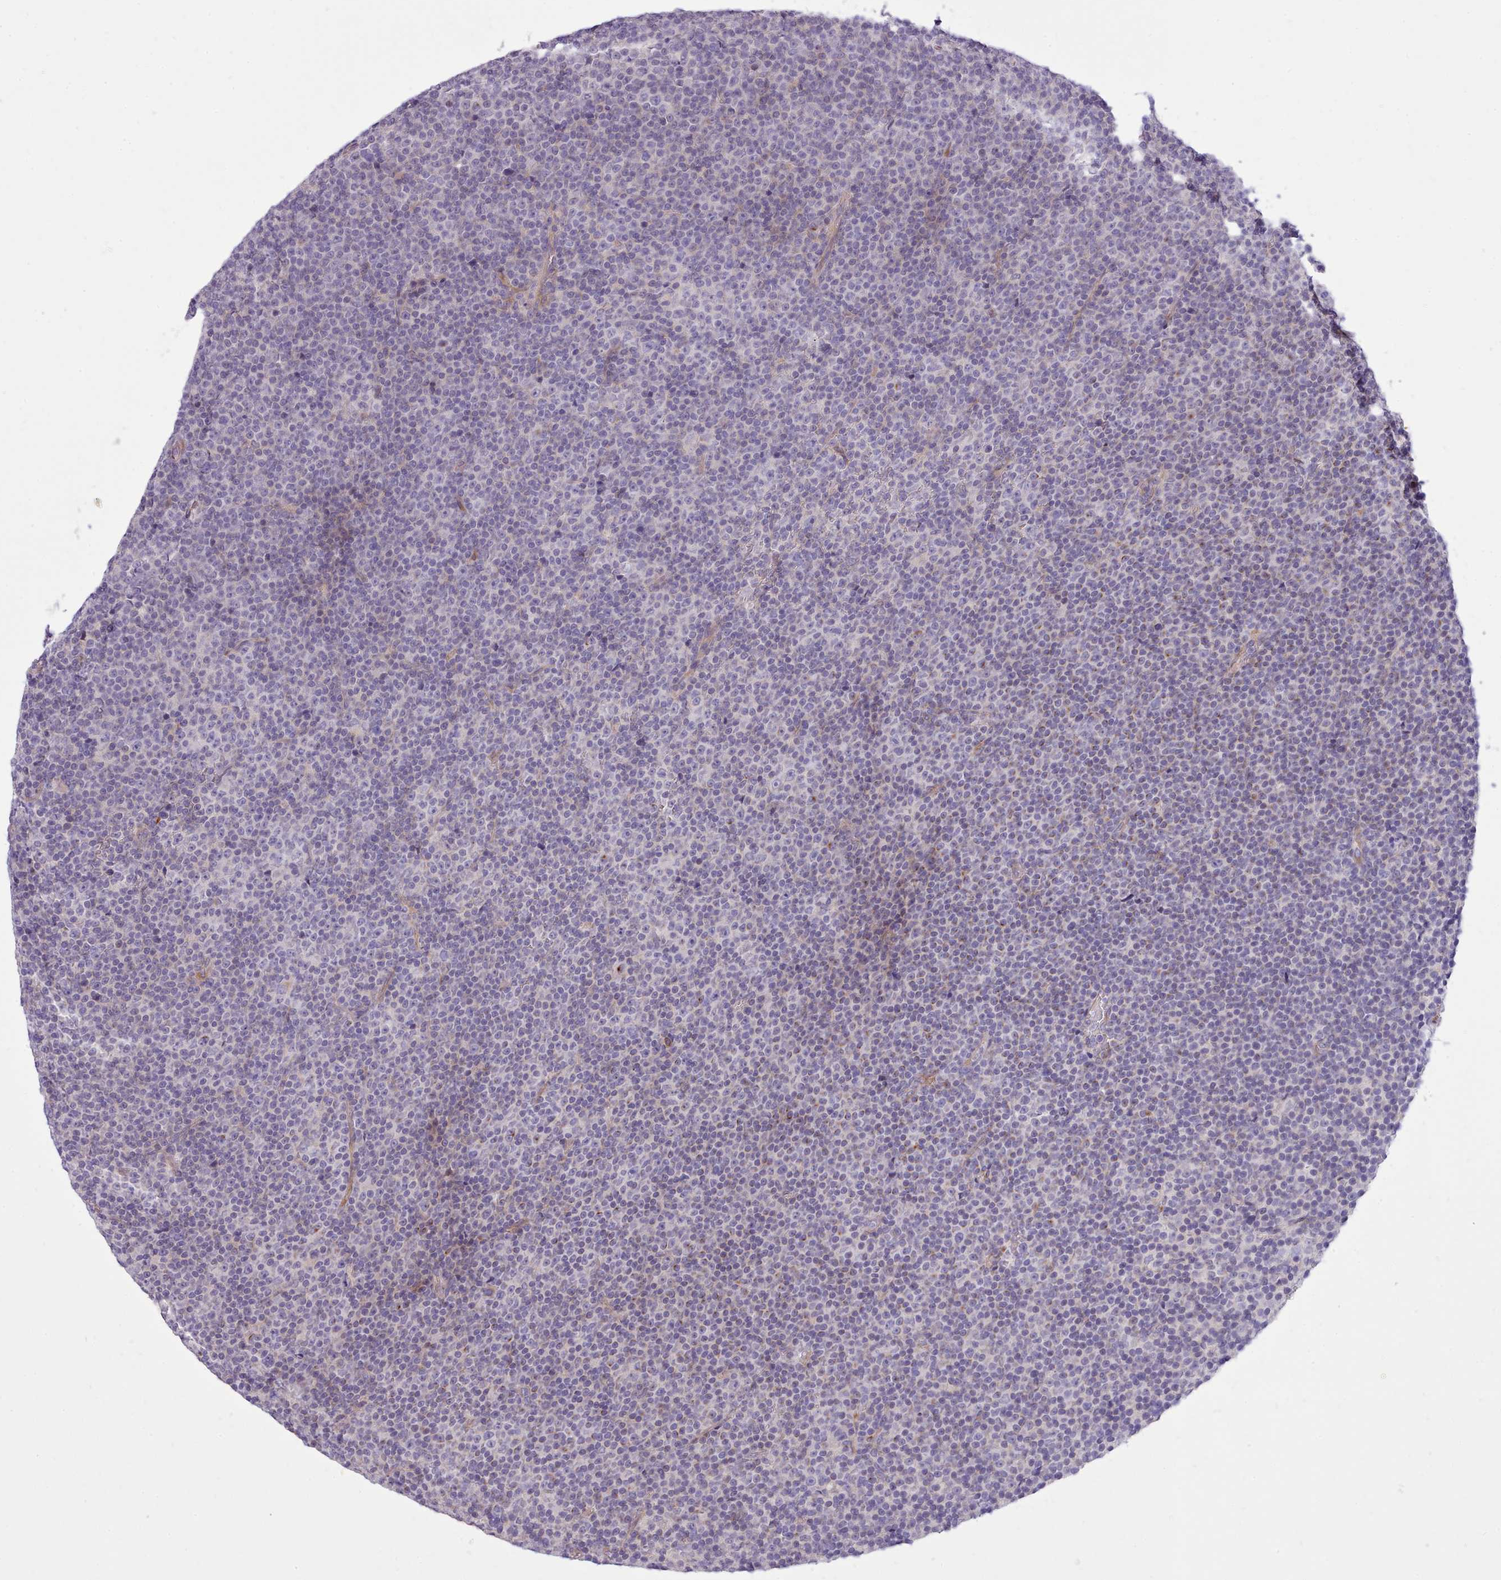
{"staining": {"intensity": "negative", "quantity": "none", "location": "none"}, "tissue": "lymphoma", "cell_type": "Tumor cells", "image_type": "cancer", "snomed": [{"axis": "morphology", "description": "Malignant lymphoma, non-Hodgkin's type, Low grade"}, {"axis": "topography", "description": "Lymph node"}], "caption": "Malignant lymphoma, non-Hodgkin's type (low-grade) was stained to show a protein in brown. There is no significant positivity in tumor cells.", "gene": "CYP2A13", "patient": {"sex": "female", "age": 67}}